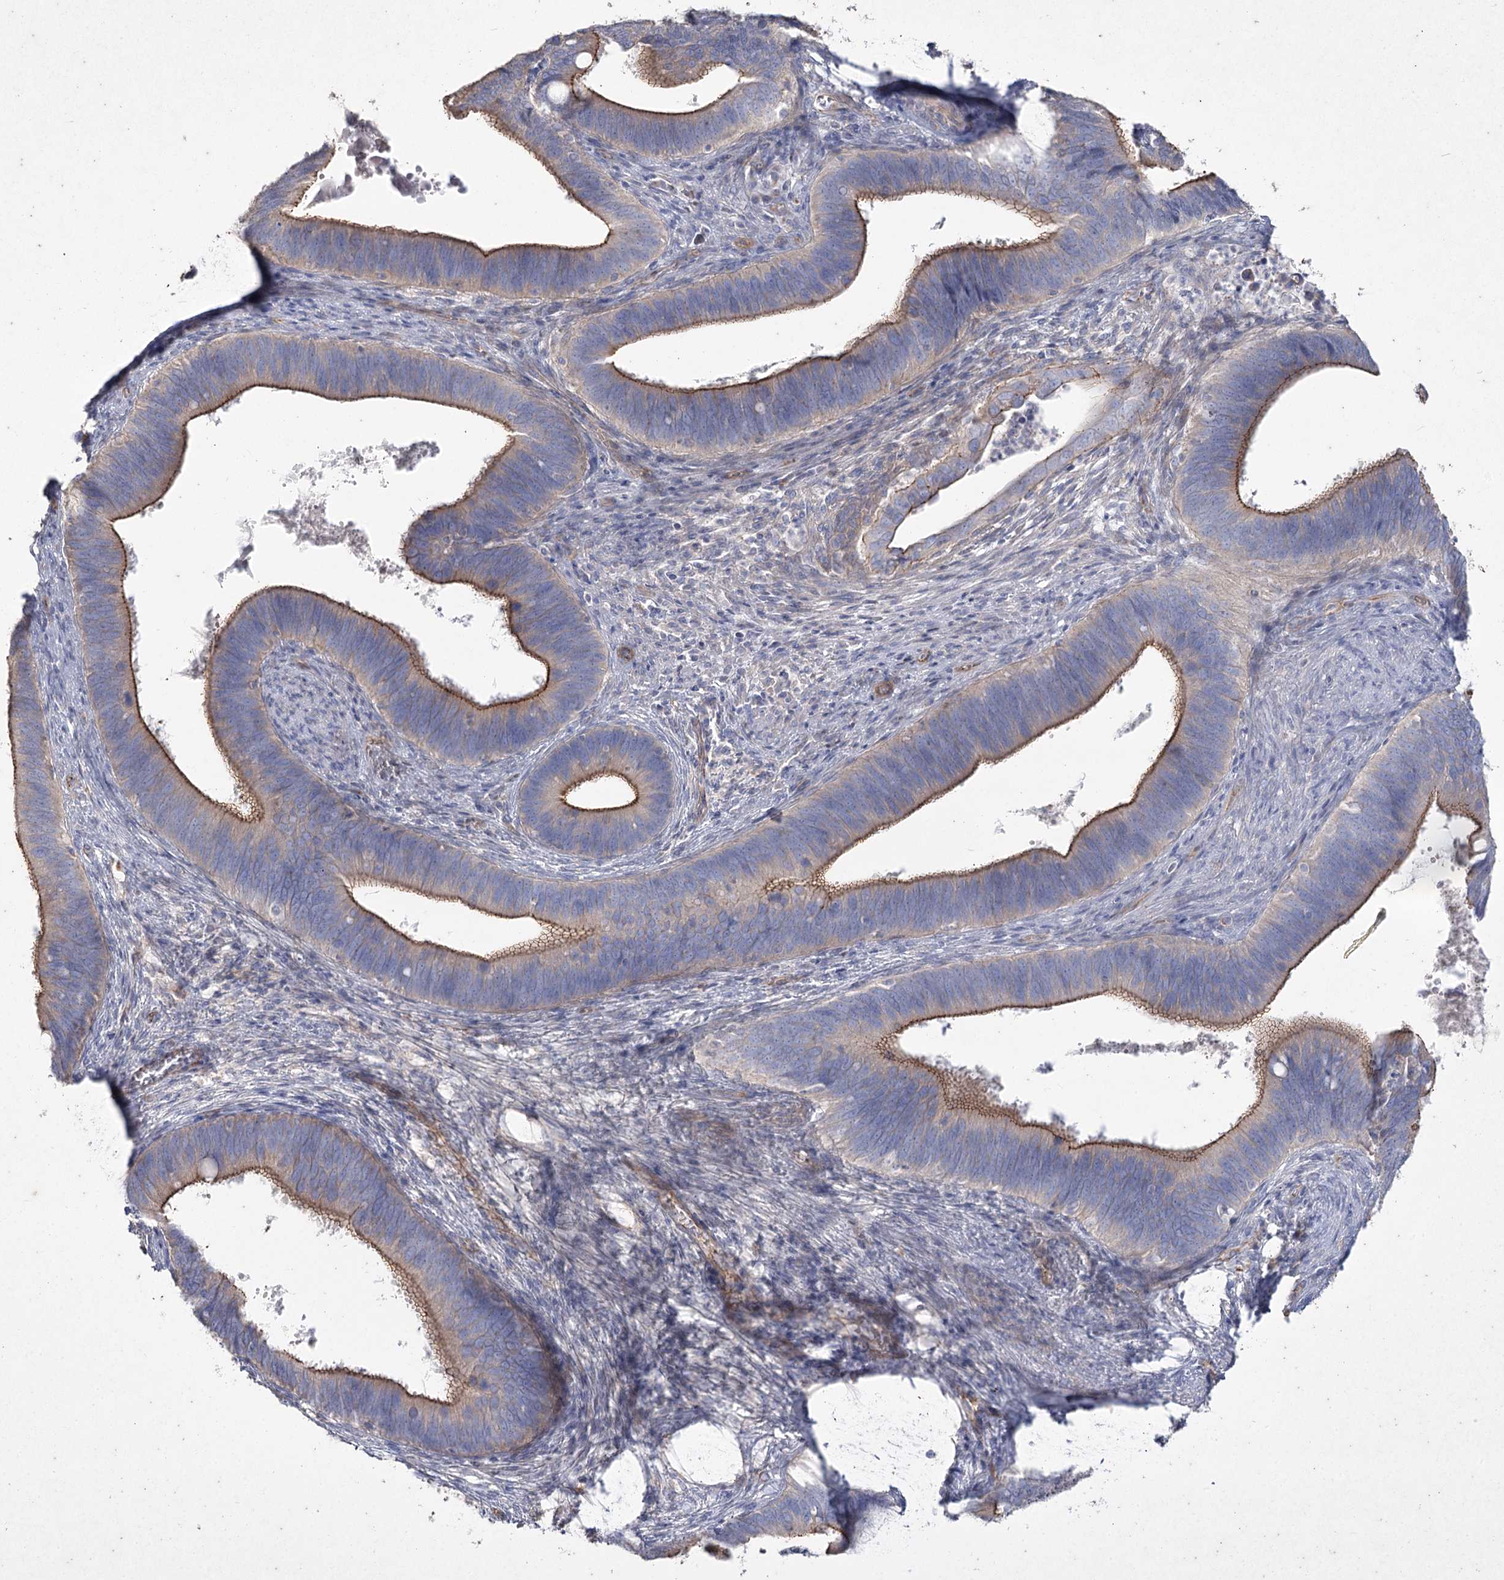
{"staining": {"intensity": "moderate", "quantity": ">75%", "location": "cytoplasmic/membranous"}, "tissue": "cervical cancer", "cell_type": "Tumor cells", "image_type": "cancer", "snomed": [{"axis": "morphology", "description": "Adenocarcinoma, NOS"}, {"axis": "topography", "description": "Cervix"}], "caption": "The photomicrograph displays a brown stain indicating the presence of a protein in the cytoplasmic/membranous of tumor cells in cervical adenocarcinoma.", "gene": "LDLRAD3", "patient": {"sex": "female", "age": 42}}